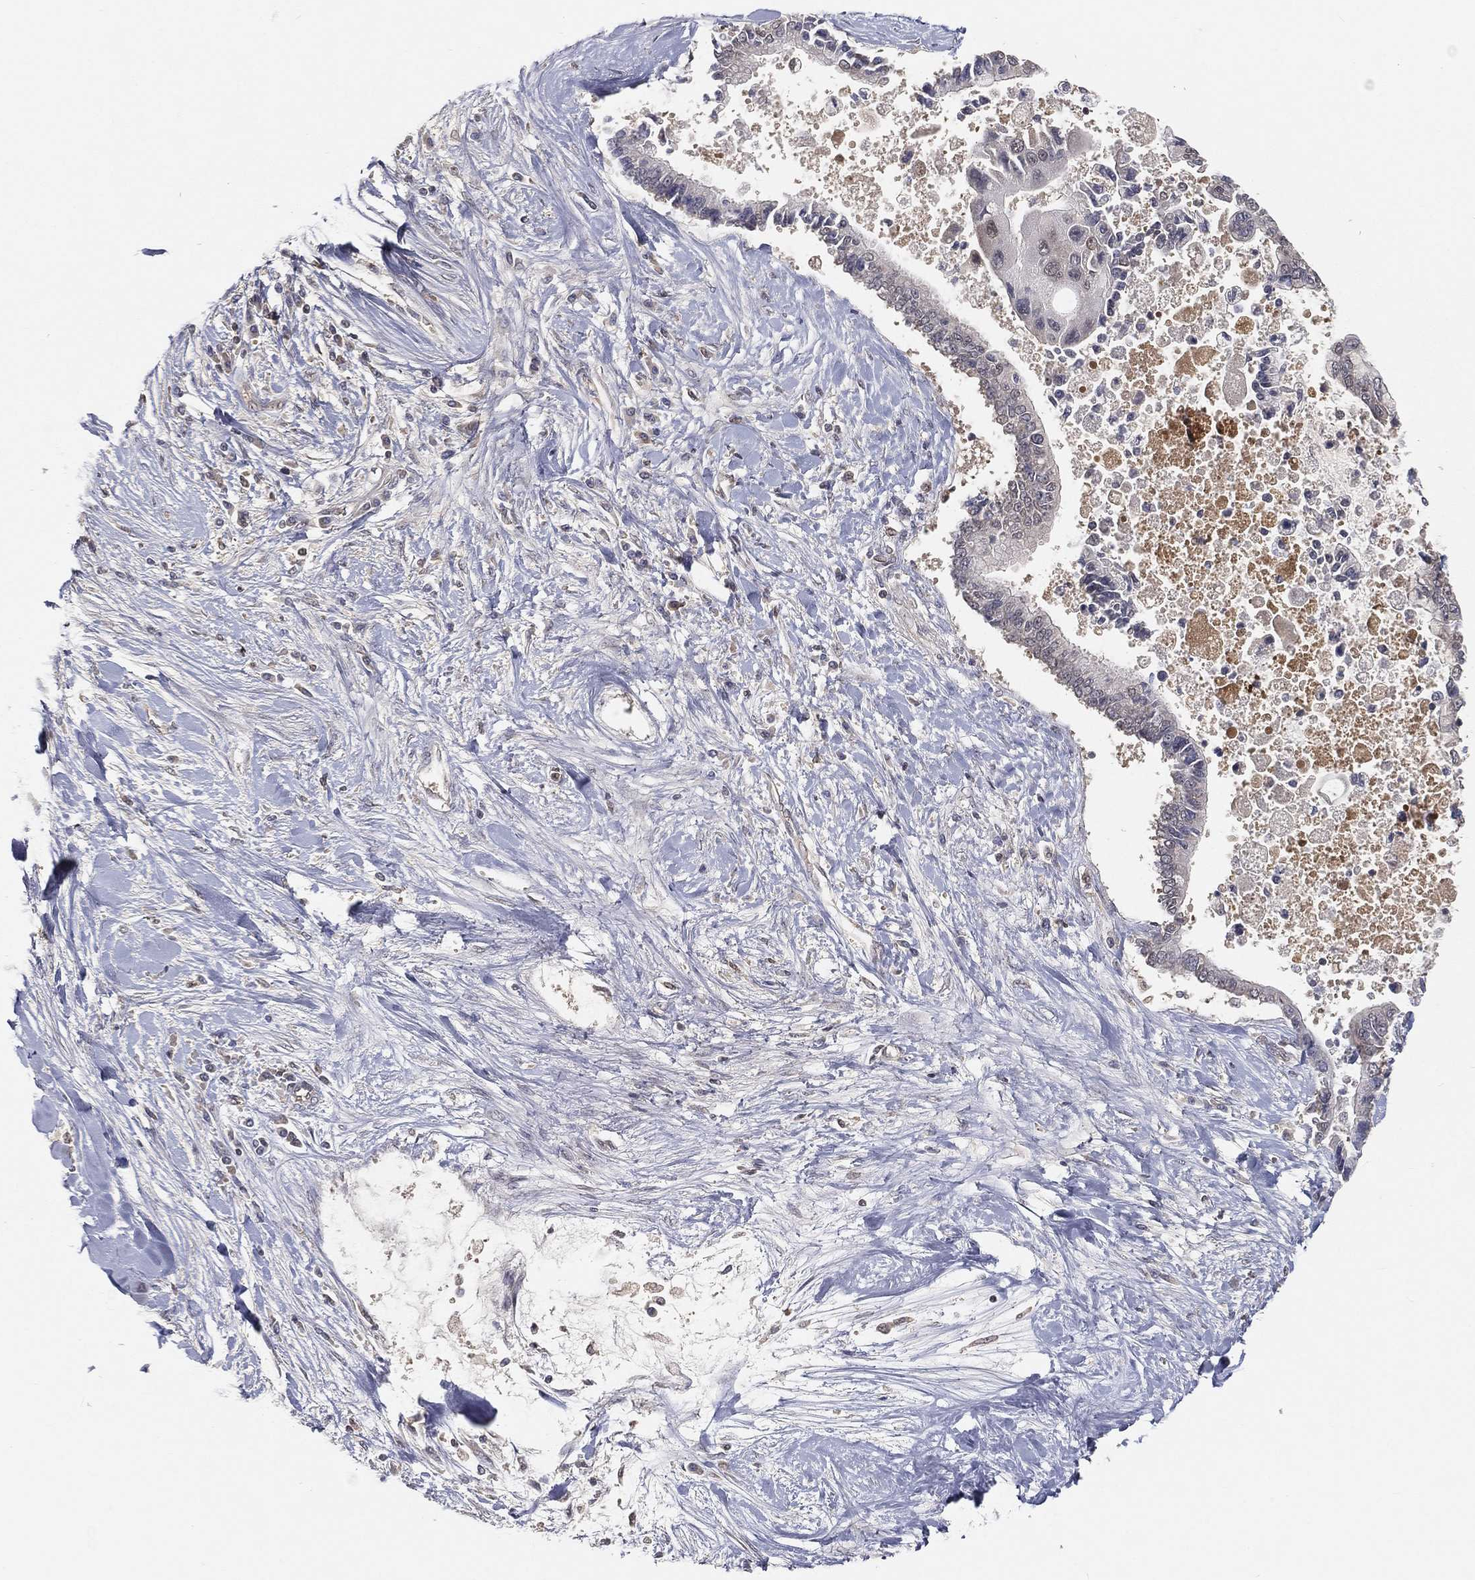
{"staining": {"intensity": "negative", "quantity": "none", "location": "none"}, "tissue": "liver cancer", "cell_type": "Tumor cells", "image_type": "cancer", "snomed": [{"axis": "morphology", "description": "Cholangiocarcinoma"}, {"axis": "topography", "description": "Liver"}], "caption": "Protein analysis of cholangiocarcinoma (liver) displays no significant staining in tumor cells. Nuclei are stained in blue.", "gene": "MAPK1", "patient": {"sex": "male", "age": 50}}